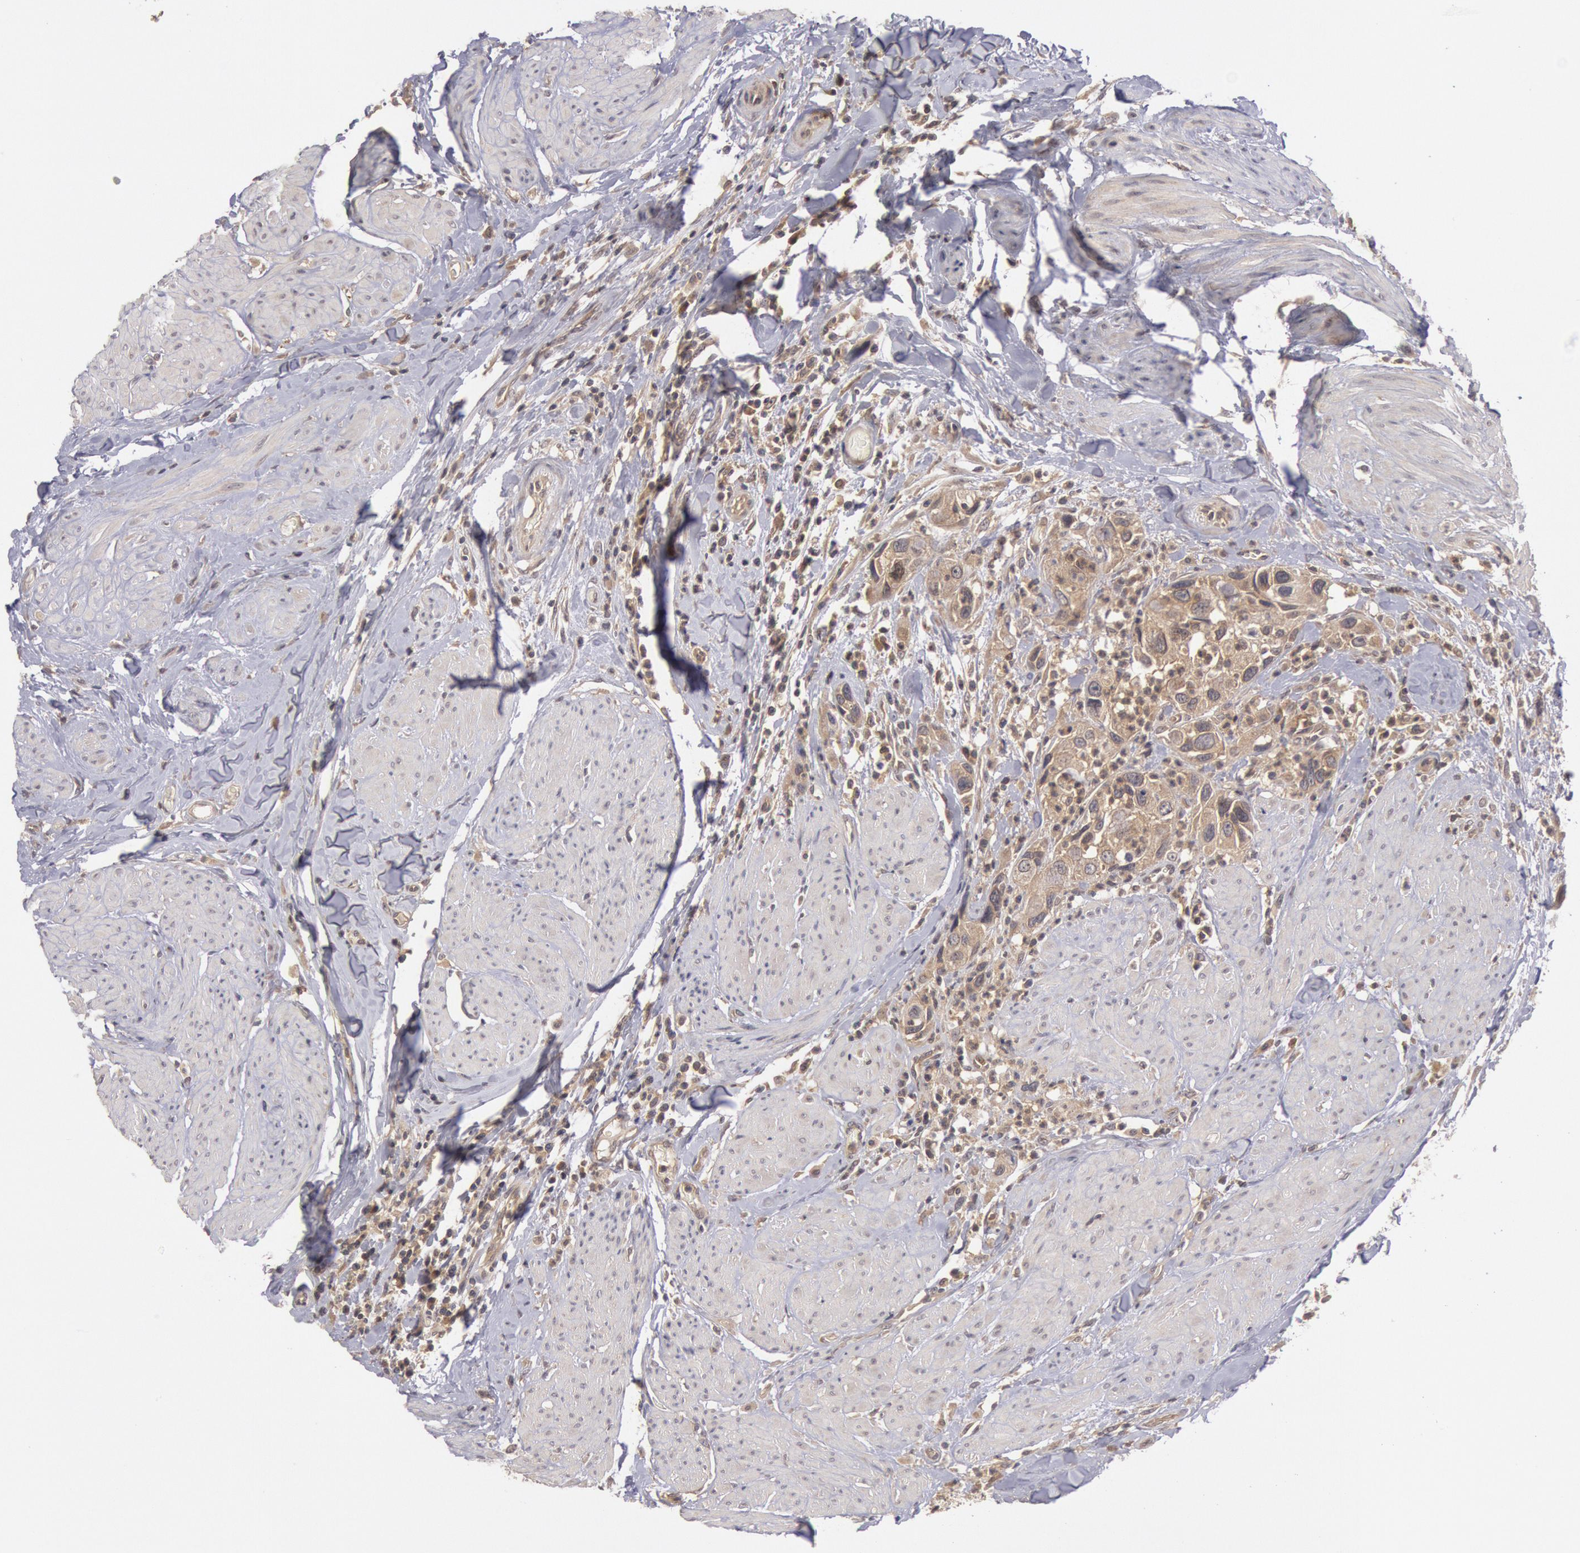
{"staining": {"intensity": "weak", "quantity": ">75%", "location": "cytoplasmic/membranous"}, "tissue": "urothelial cancer", "cell_type": "Tumor cells", "image_type": "cancer", "snomed": [{"axis": "morphology", "description": "Urothelial carcinoma, High grade"}, {"axis": "topography", "description": "Urinary bladder"}], "caption": "High-magnification brightfield microscopy of urothelial cancer stained with DAB (3,3'-diaminobenzidine) (brown) and counterstained with hematoxylin (blue). tumor cells exhibit weak cytoplasmic/membranous staining is identified in approximately>75% of cells.", "gene": "BRAF", "patient": {"sex": "male", "age": 66}}